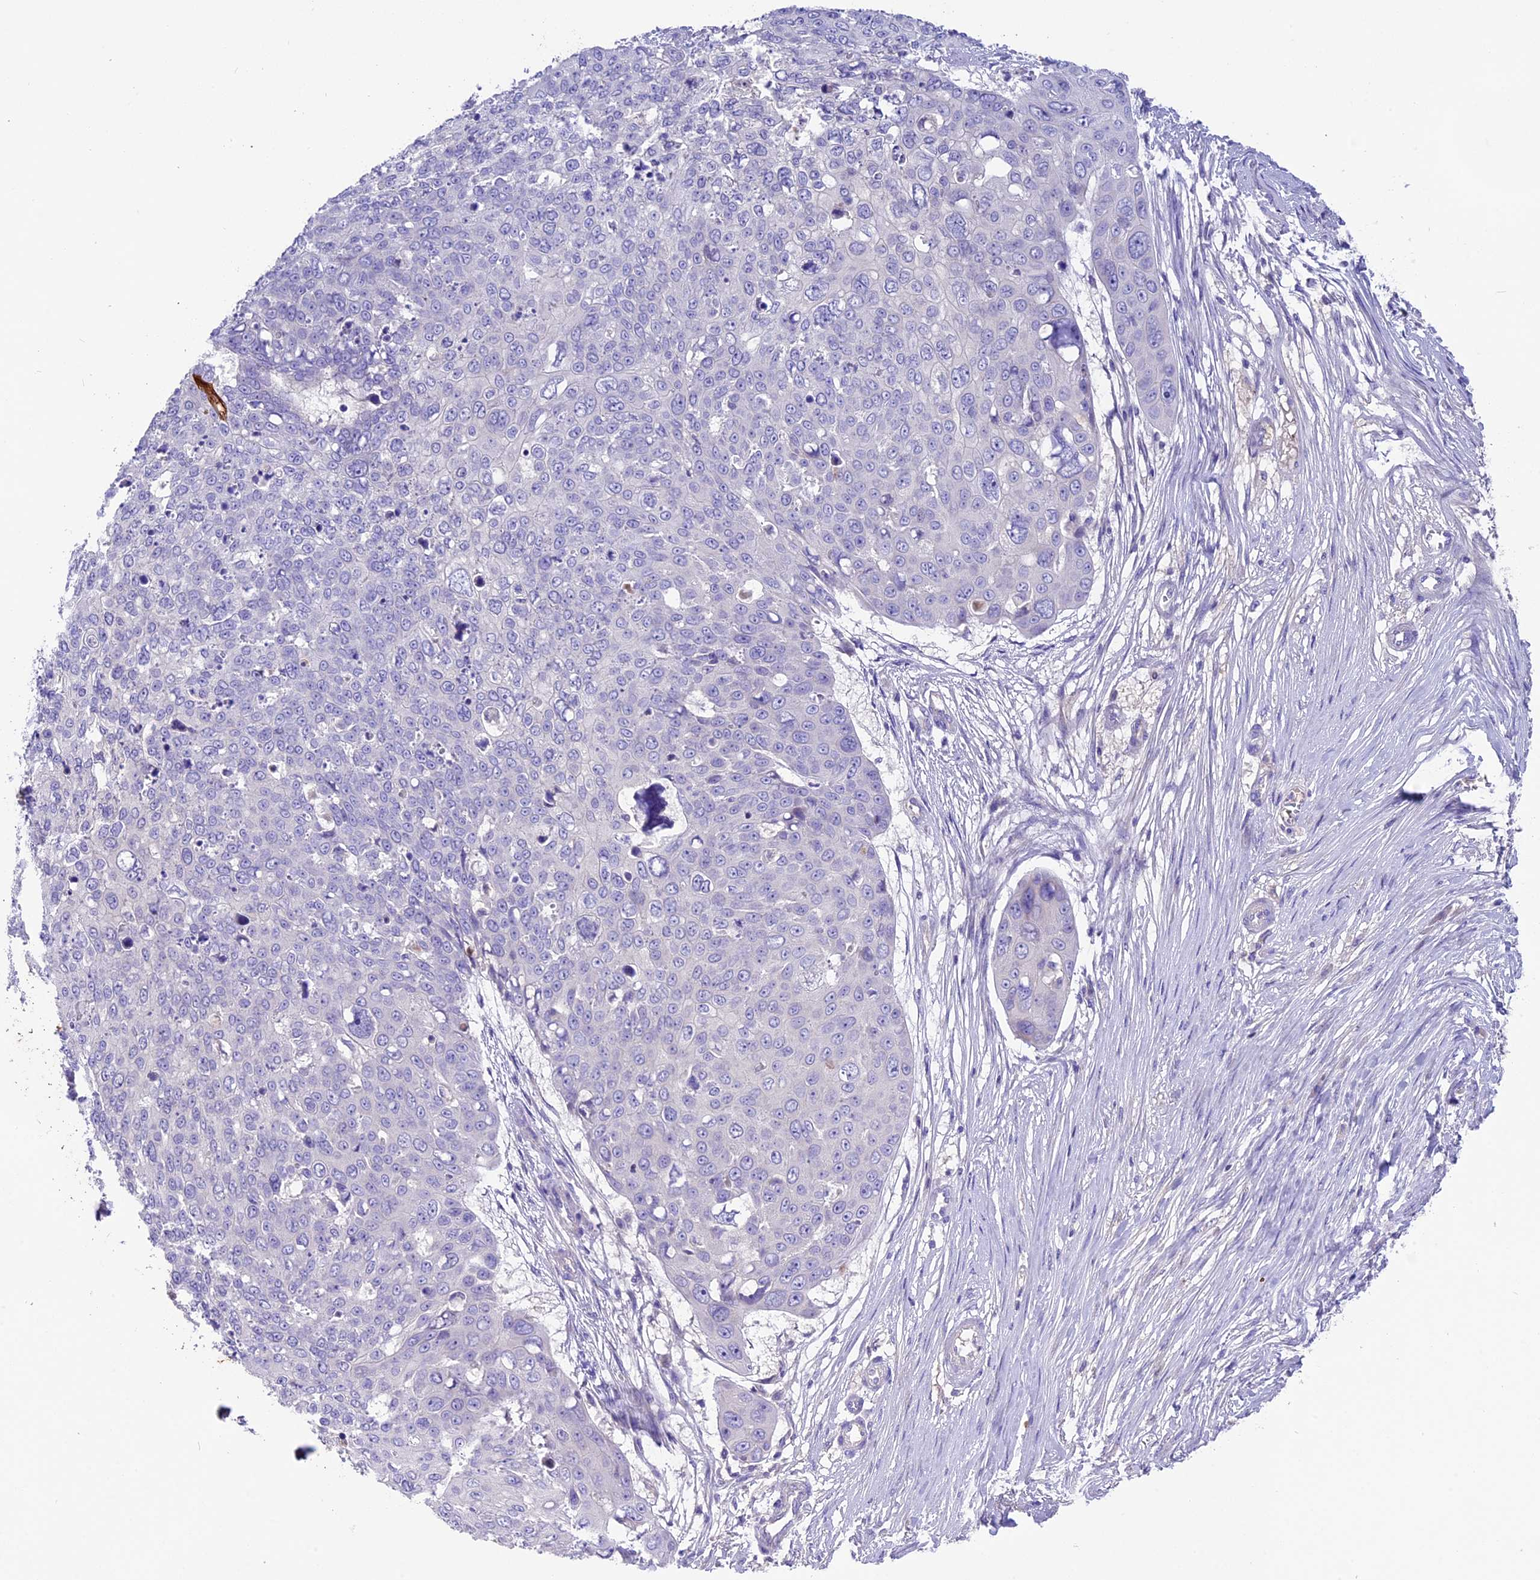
{"staining": {"intensity": "negative", "quantity": "none", "location": "none"}, "tissue": "skin cancer", "cell_type": "Tumor cells", "image_type": "cancer", "snomed": [{"axis": "morphology", "description": "Squamous cell carcinoma, NOS"}, {"axis": "topography", "description": "Skin"}], "caption": "High magnification brightfield microscopy of skin squamous cell carcinoma stained with DAB (brown) and counterstained with hematoxylin (blue): tumor cells show no significant positivity.", "gene": "CD99L2", "patient": {"sex": "male", "age": 71}}